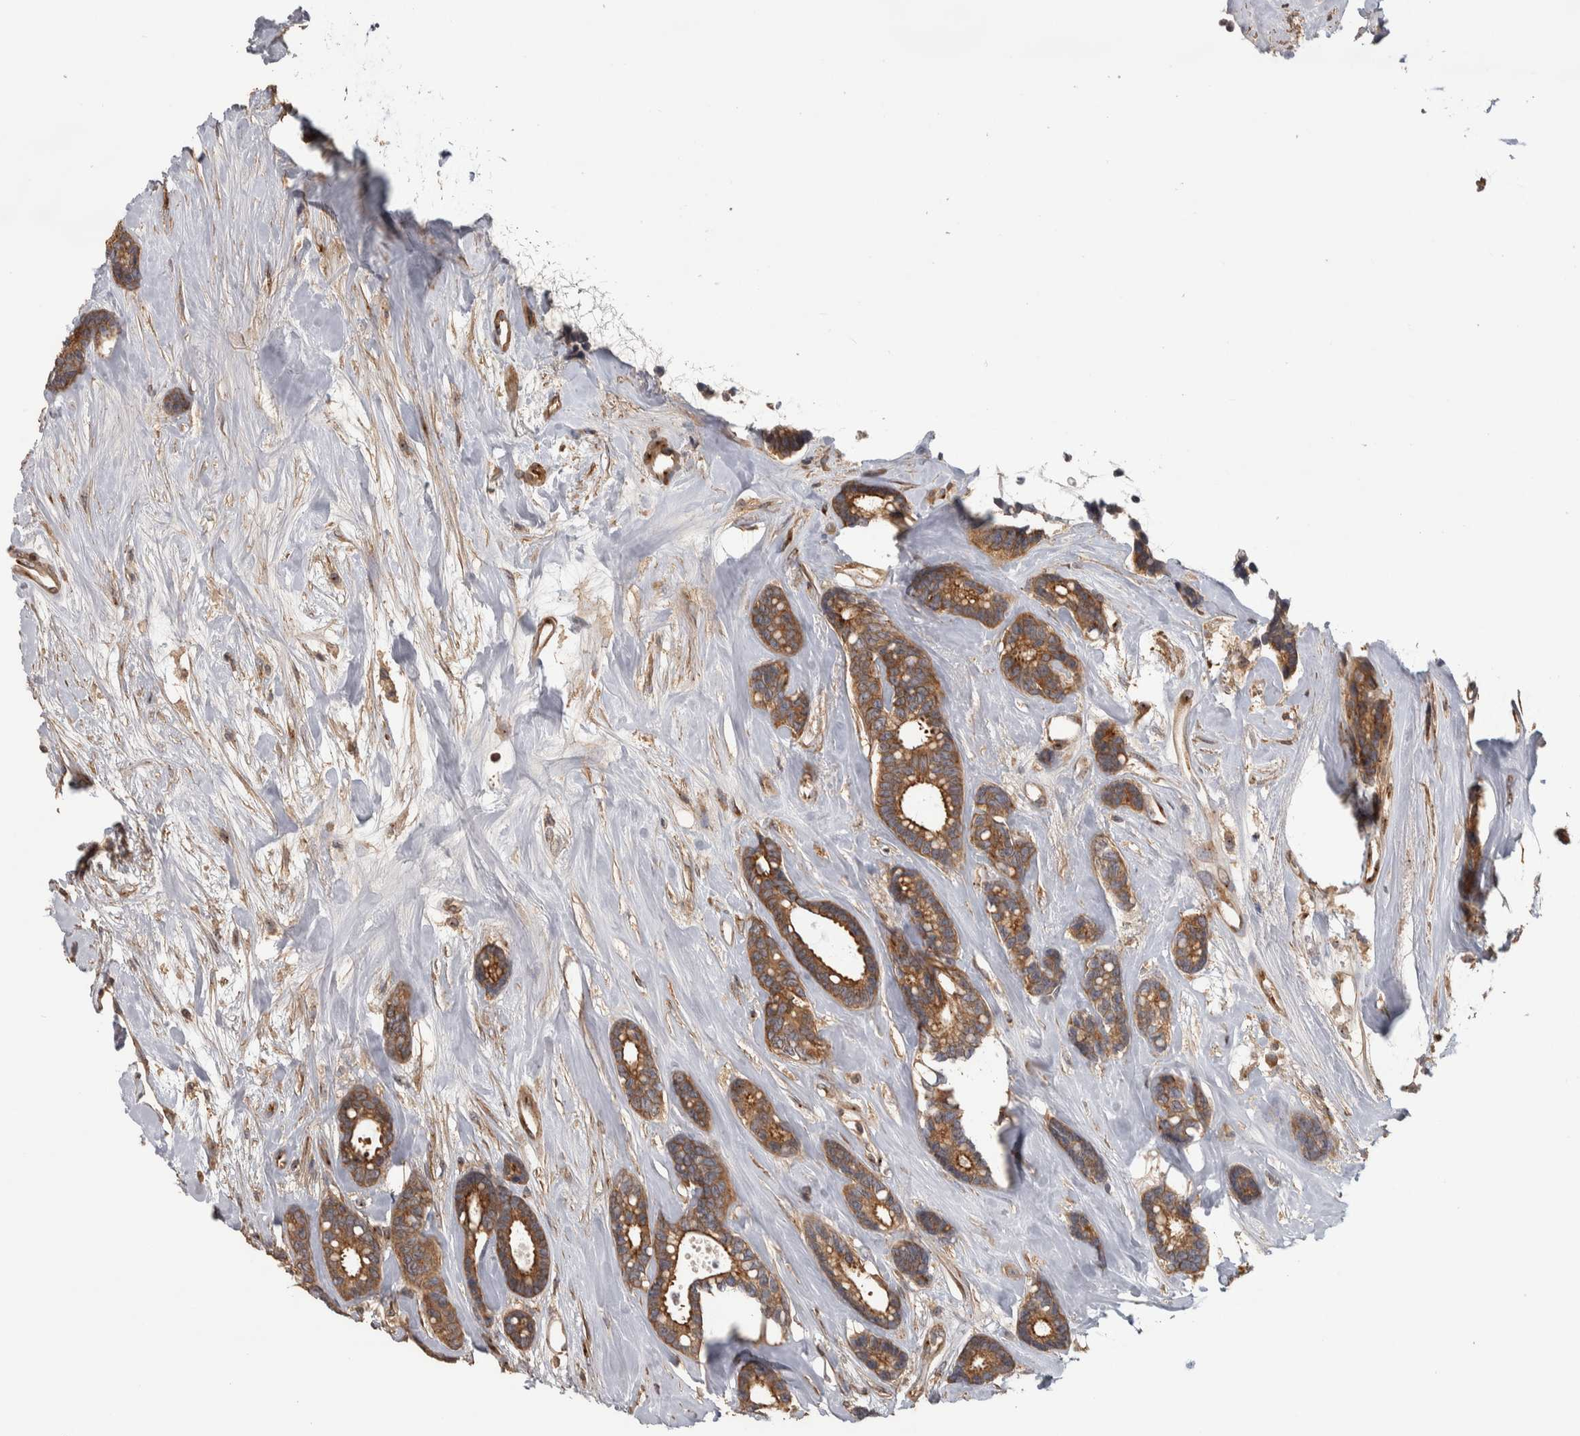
{"staining": {"intensity": "moderate", "quantity": ">75%", "location": "cytoplasmic/membranous"}, "tissue": "breast cancer", "cell_type": "Tumor cells", "image_type": "cancer", "snomed": [{"axis": "morphology", "description": "Duct carcinoma"}, {"axis": "topography", "description": "Breast"}], "caption": "Protein analysis of invasive ductal carcinoma (breast) tissue shows moderate cytoplasmic/membranous staining in approximately >75% of tumor cells.", "gene": "IFRD1", "patient": {"sex": "female", "age": 87}}